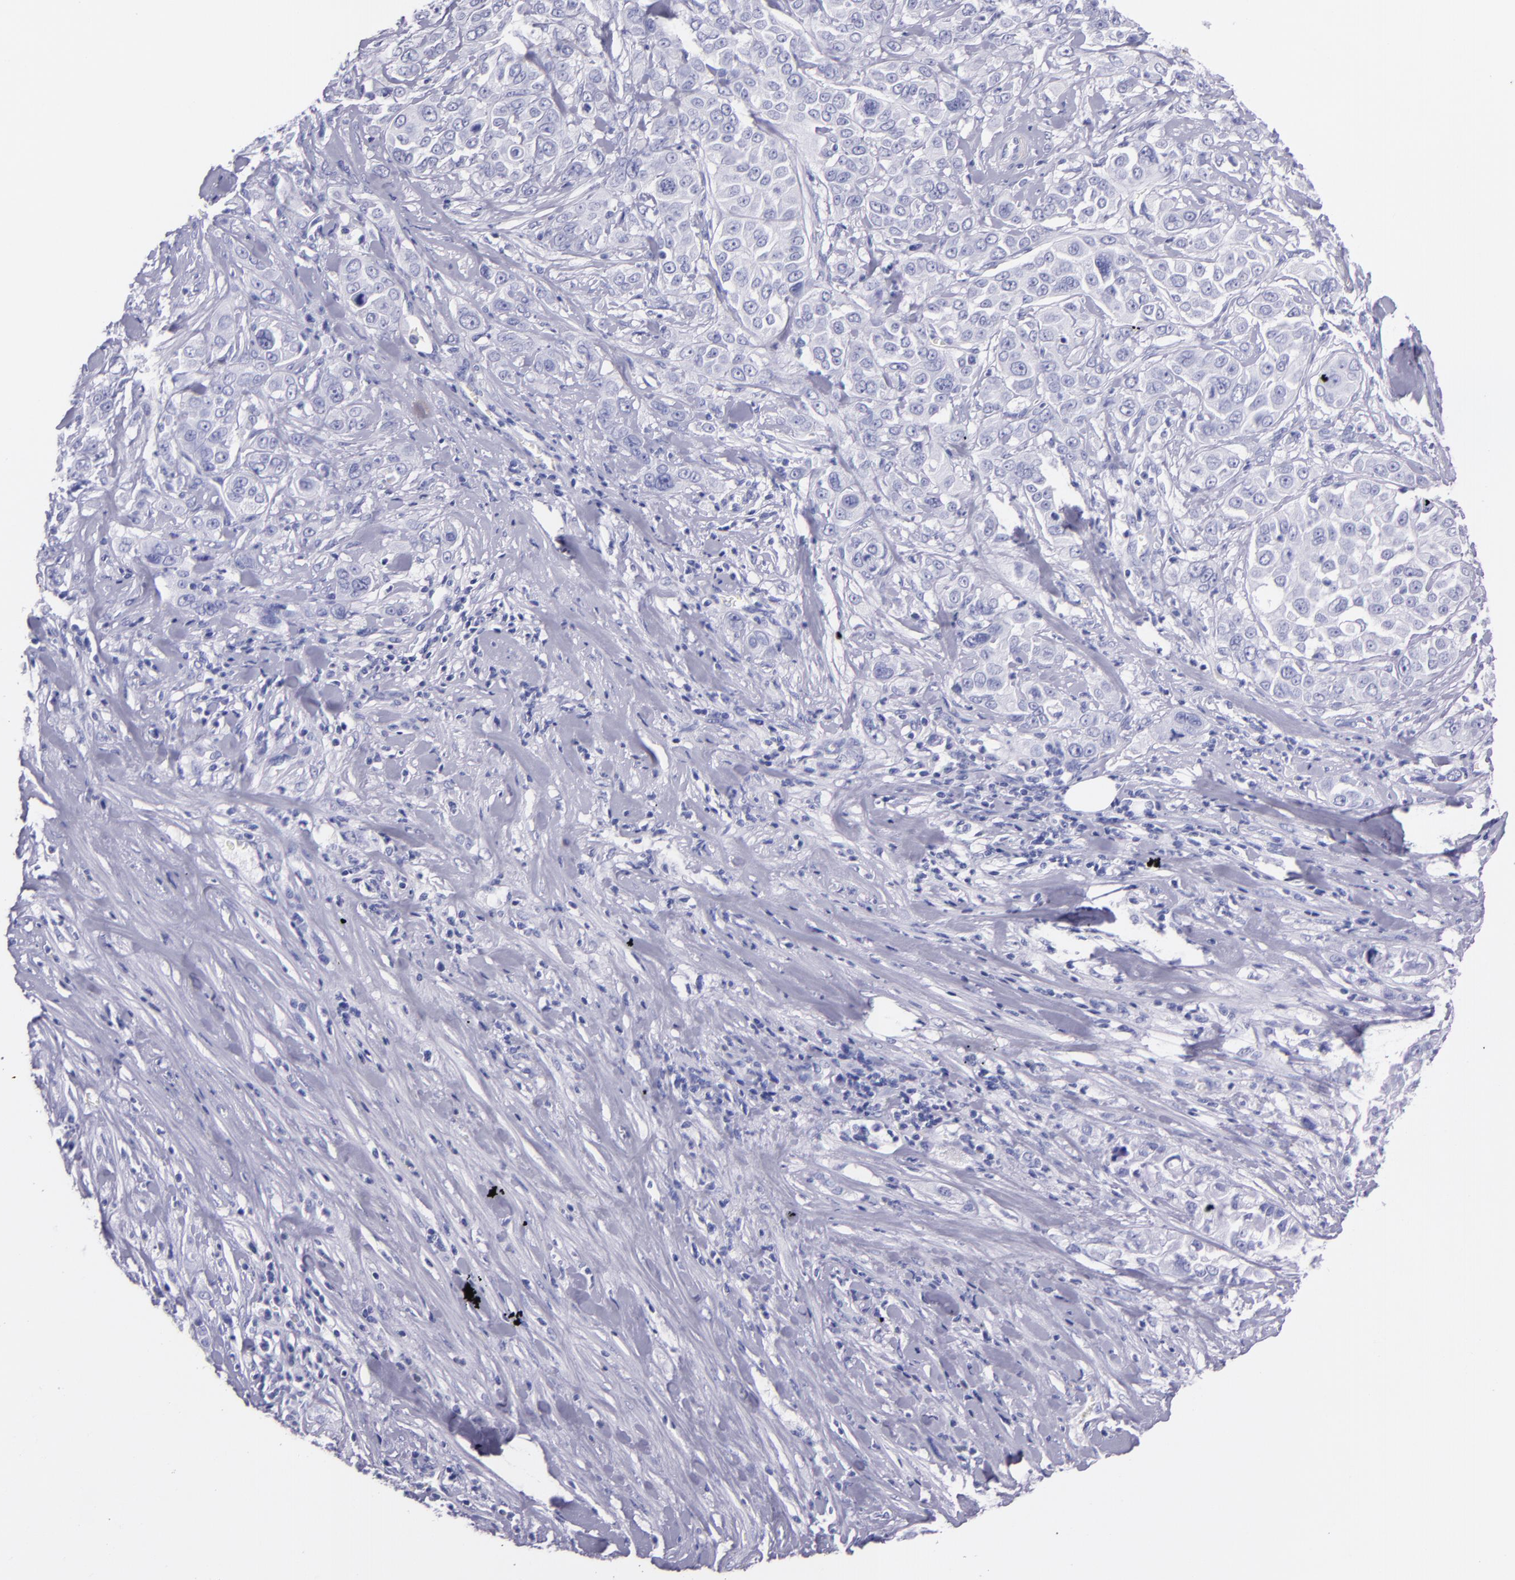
{"staining": {"intensity": "negative", "quantity": "none", "location": "none"}, "tissue": "pancreatic cancer", "cell_type": "Tumor cells", "image_type": "cancer", "snomed": [{"axis": "morphology", "description": "Adenocarcinoma, NOS"}, {"axis": "topography", "description": "Pancreas"}], "caption": "High power microscopy histopathology image of an immunohistochemistry photomicrograph of pancreatic cancer (adenocarcinoma), revealing no significant positivity in tumor cells.", "gene": "SFTPA2", "patient": {"sex": "female", "age": 52}}